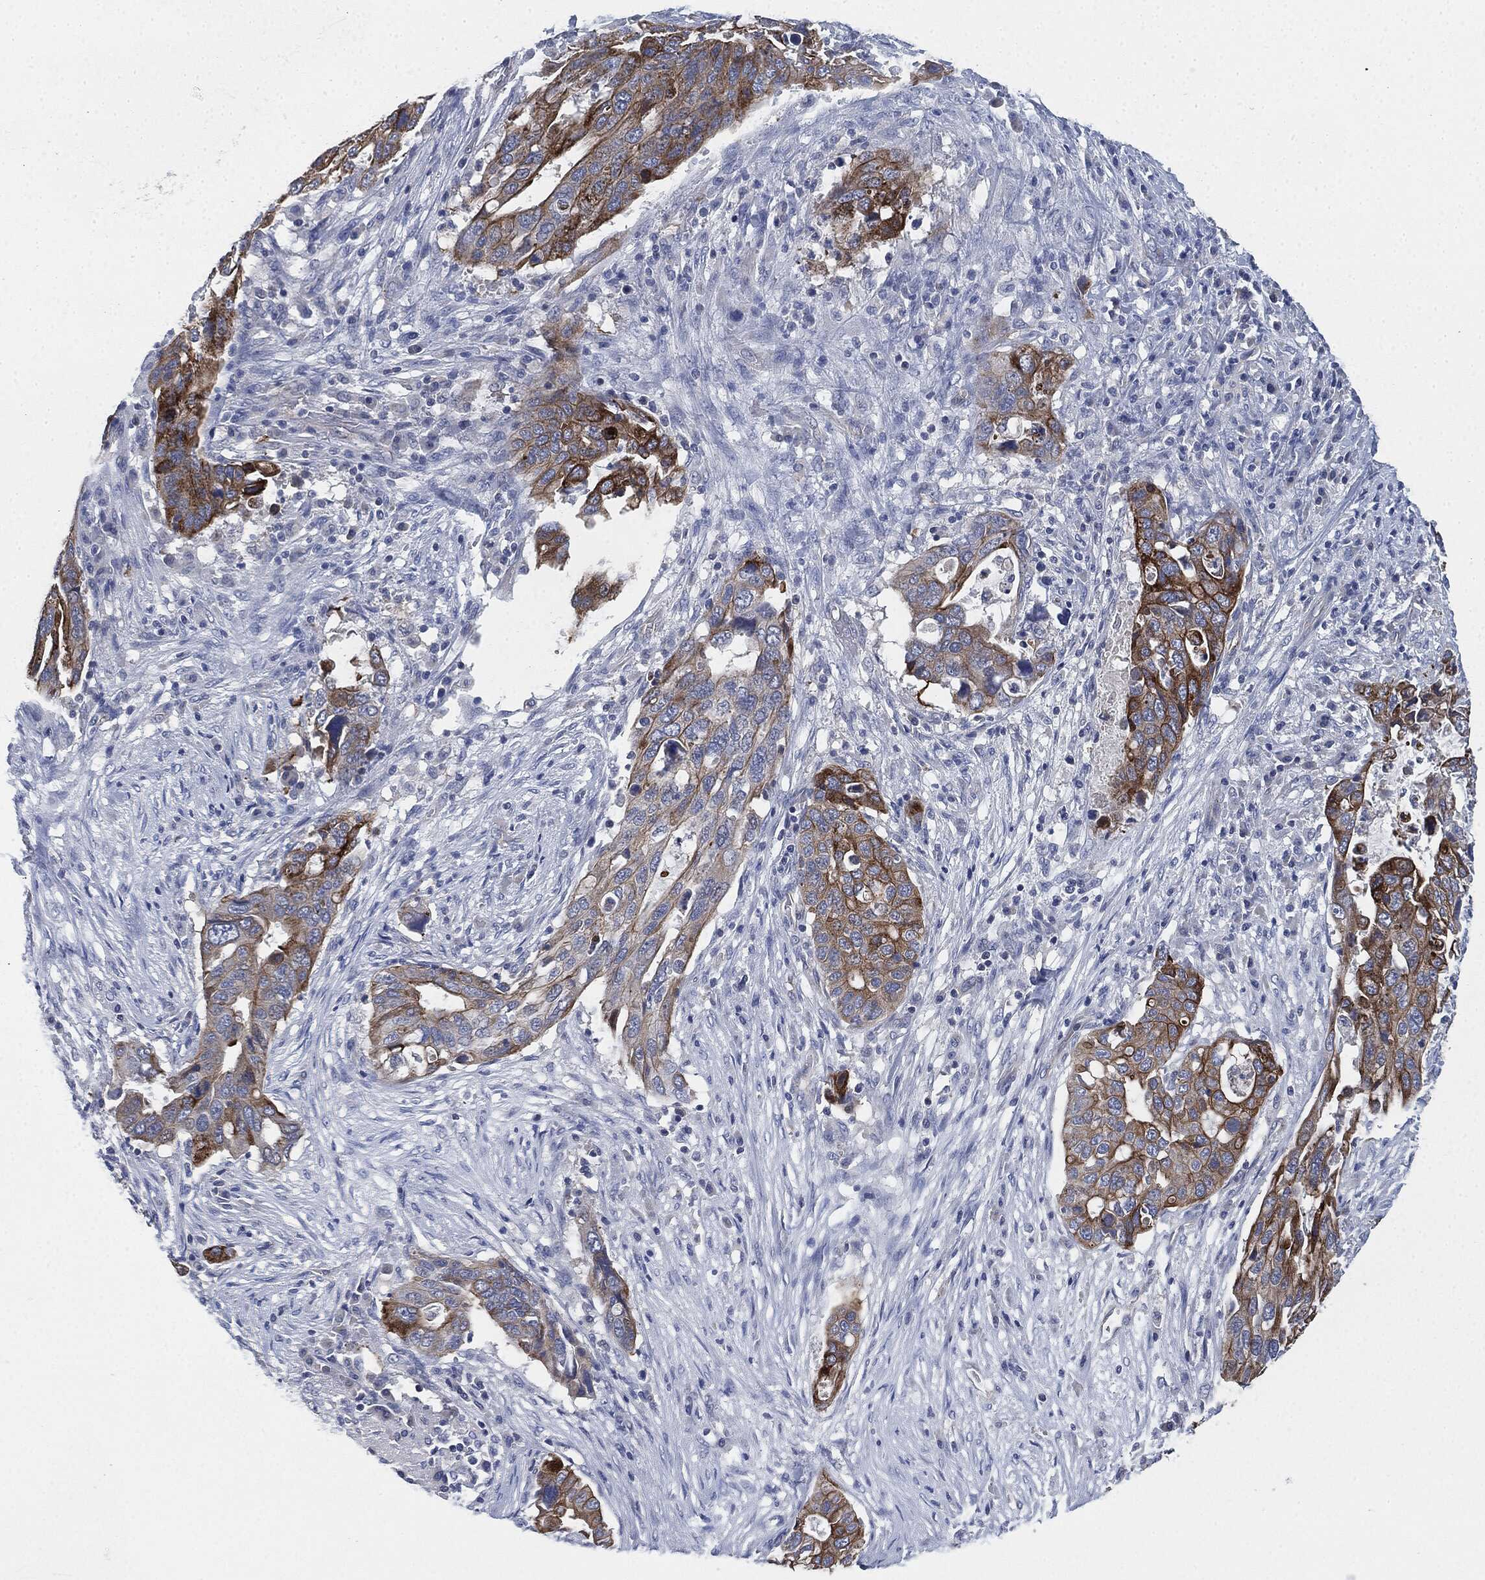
{"staining": {"intensity": "strong", "quantity": "25%-75%", "location": "cytoplasmic/membranous"}, "tissue": "stomach cancer", "cell_type": "Tumor cells", "image_type": "cancer", "snomed": [{"axis": "morphology", "description": "Adenocarcinoma, NOS"}, {"axis": "topography", "description": "Stomach"}], "caption": "The photomicrograph exhibits a brown stain indicating the presence of a protein in the cytoplasmic/membranous of tumor cells in adenocarcinoma (stomach).", "gene": "SHROOM2", "patient": {"sex": "male", "age": 54}}